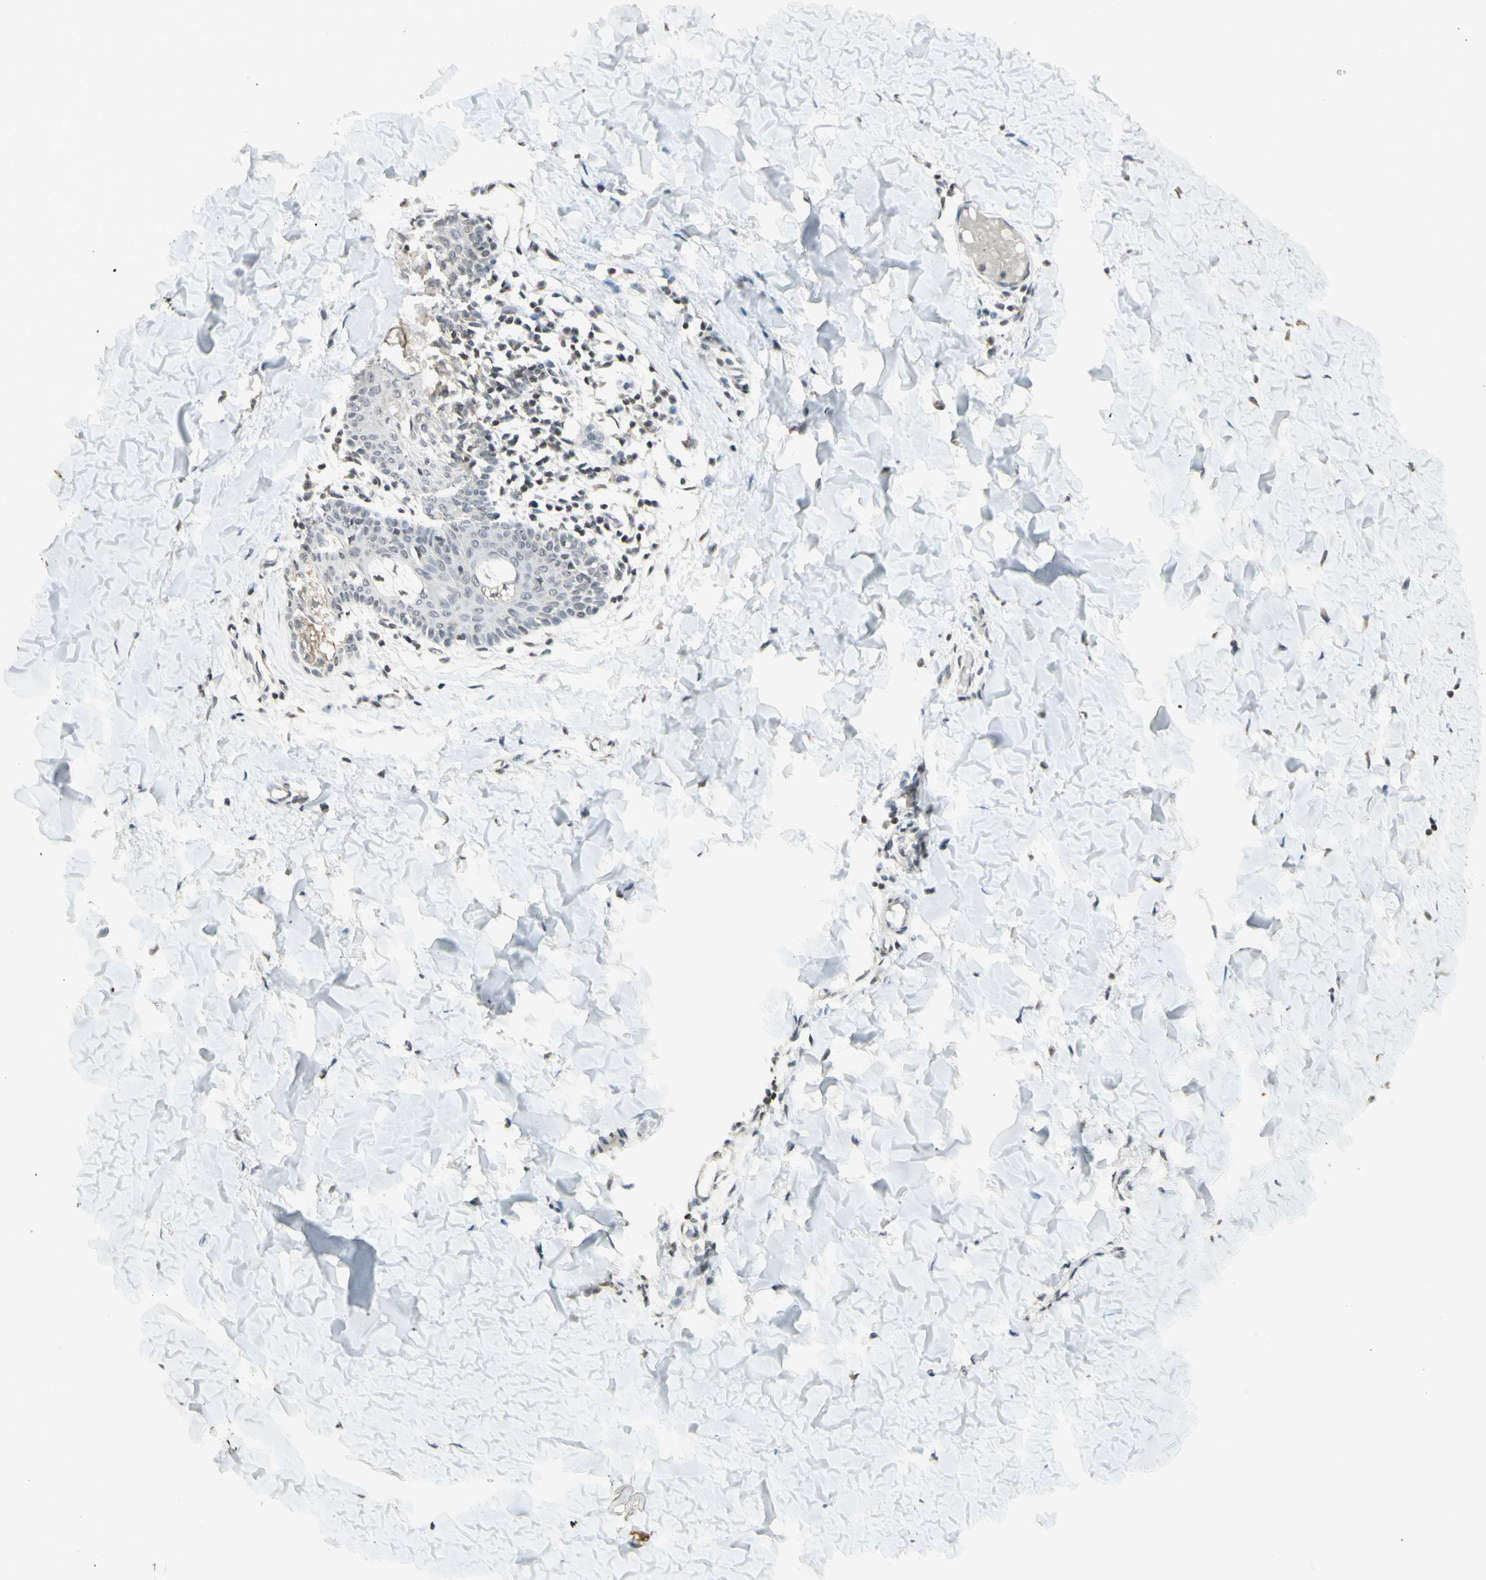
{"staining": {"intensity": "weak", "quantity": "25%-75%", "location": "cytoplasmic/membranous"}, "tissue": "skin", "cell_type": "Fibroblasts", "image_type": "normal", "snomed": [{"axis": "morphology", "description": "Normal tissue, NOS"}, {"axis": "topography", "description": "Skin"}], "caption": "Brown immunohistochemical staining in normal skin exhibits weak cytoplasmic/membranous expression in about 25%-75% of fibroblasts. (DAB (3,3'-diaminobenzidine) IHC, brown staining for protein, blue staining for nuclei).", "gene": "CCNI", "patient": {"sex": "female", "age": 17}}